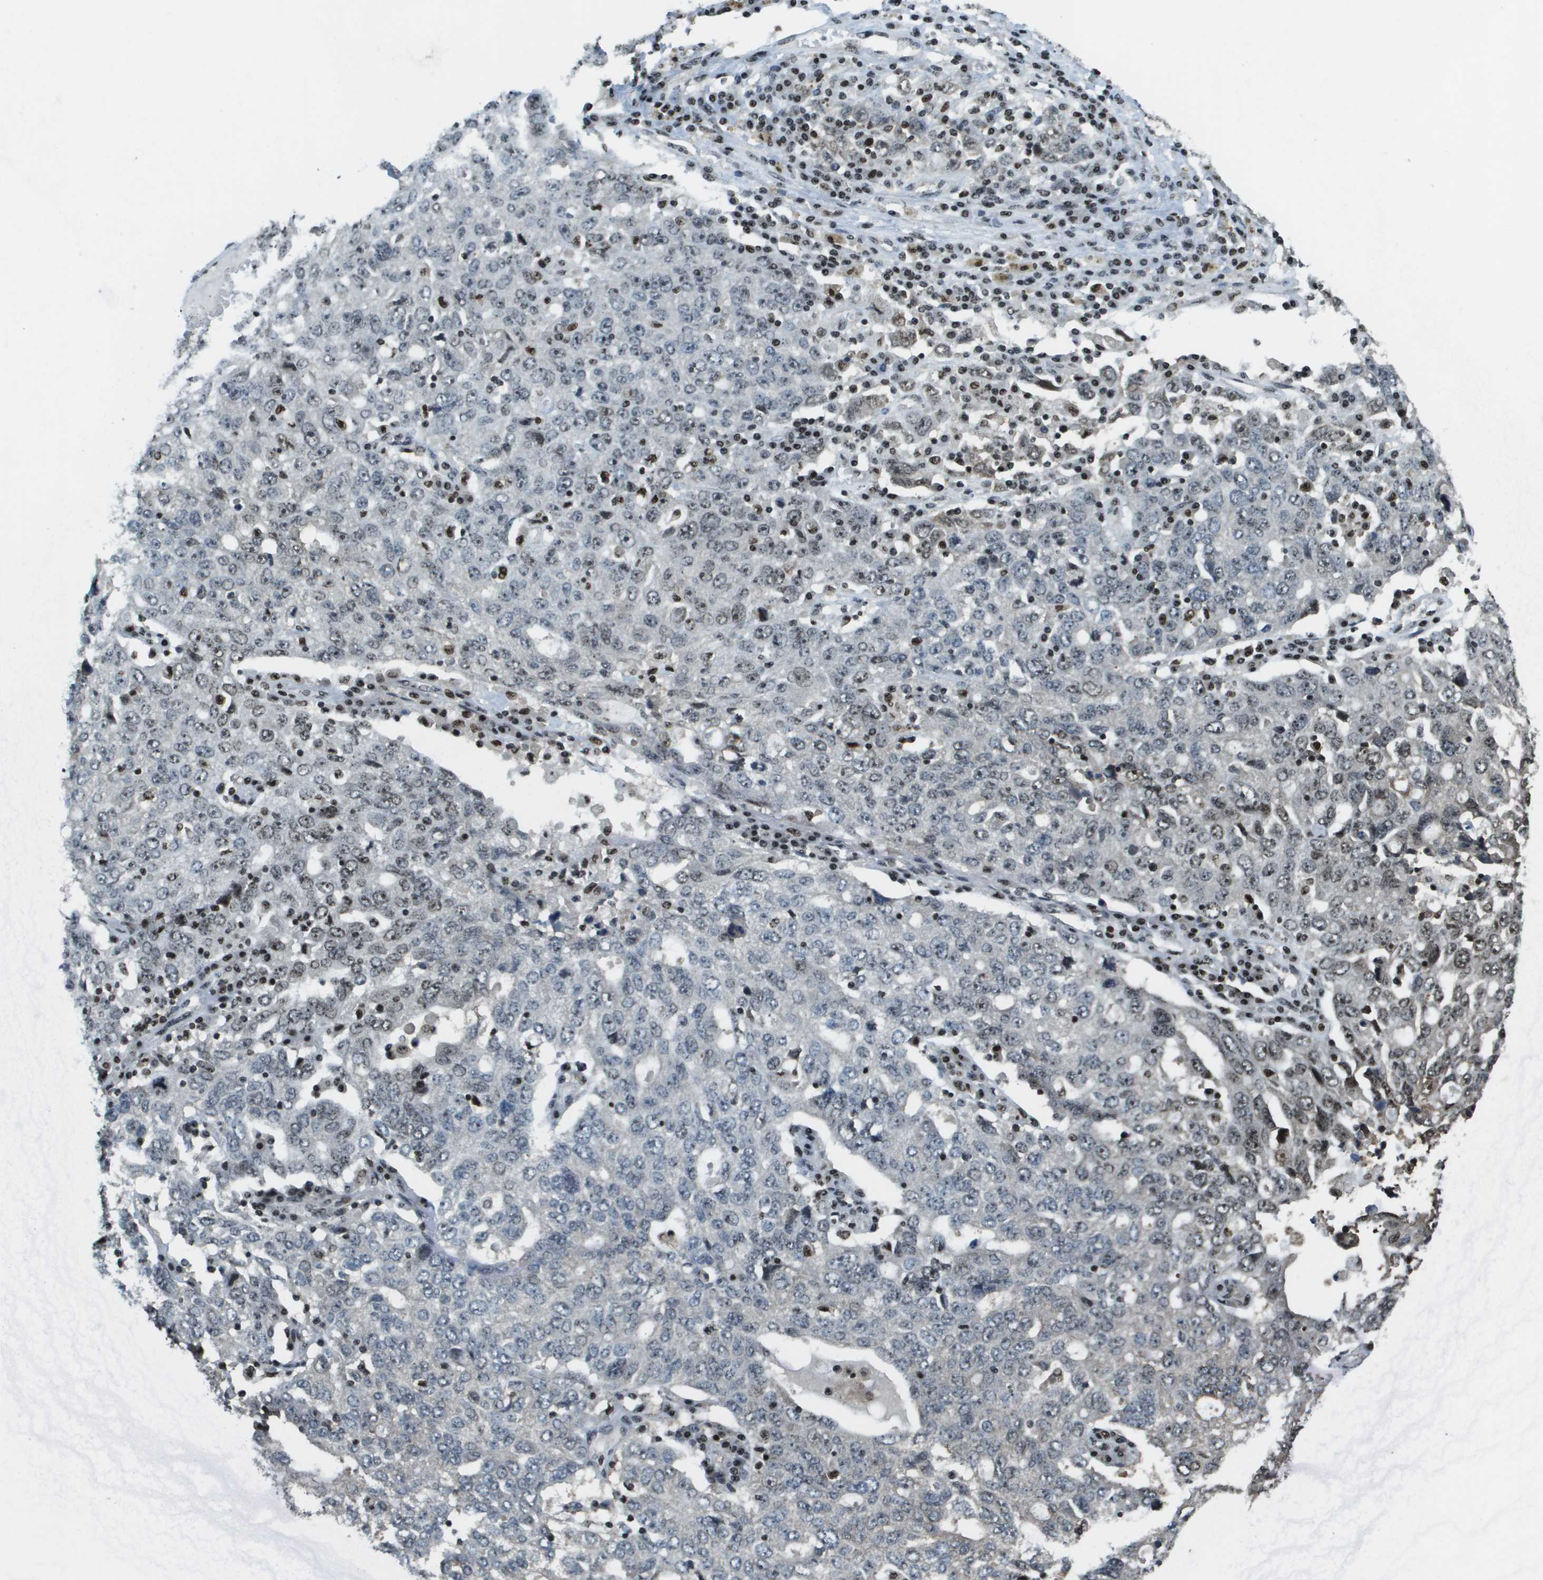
{"staining": {"intensity": "weak", "quantity": "<25%", "location": "nuclear"}, "tissue": "ovarian cancer", "cell_type": "Tumor cells", "image_type": "cancer", "snomed": [{"axis": "morphology", "description": "Carcinoma, endometroid"}, {"axis": "topography", "description": "Ovary"}], "caption": "An IHC micrograph of endometroid carcinoma (ovarian) is shown. There is no staining in tumor cells of endometroid carcinoma (ovarian).", "gene": "SP100", "patient": {"sex": "female", "age": 62}}